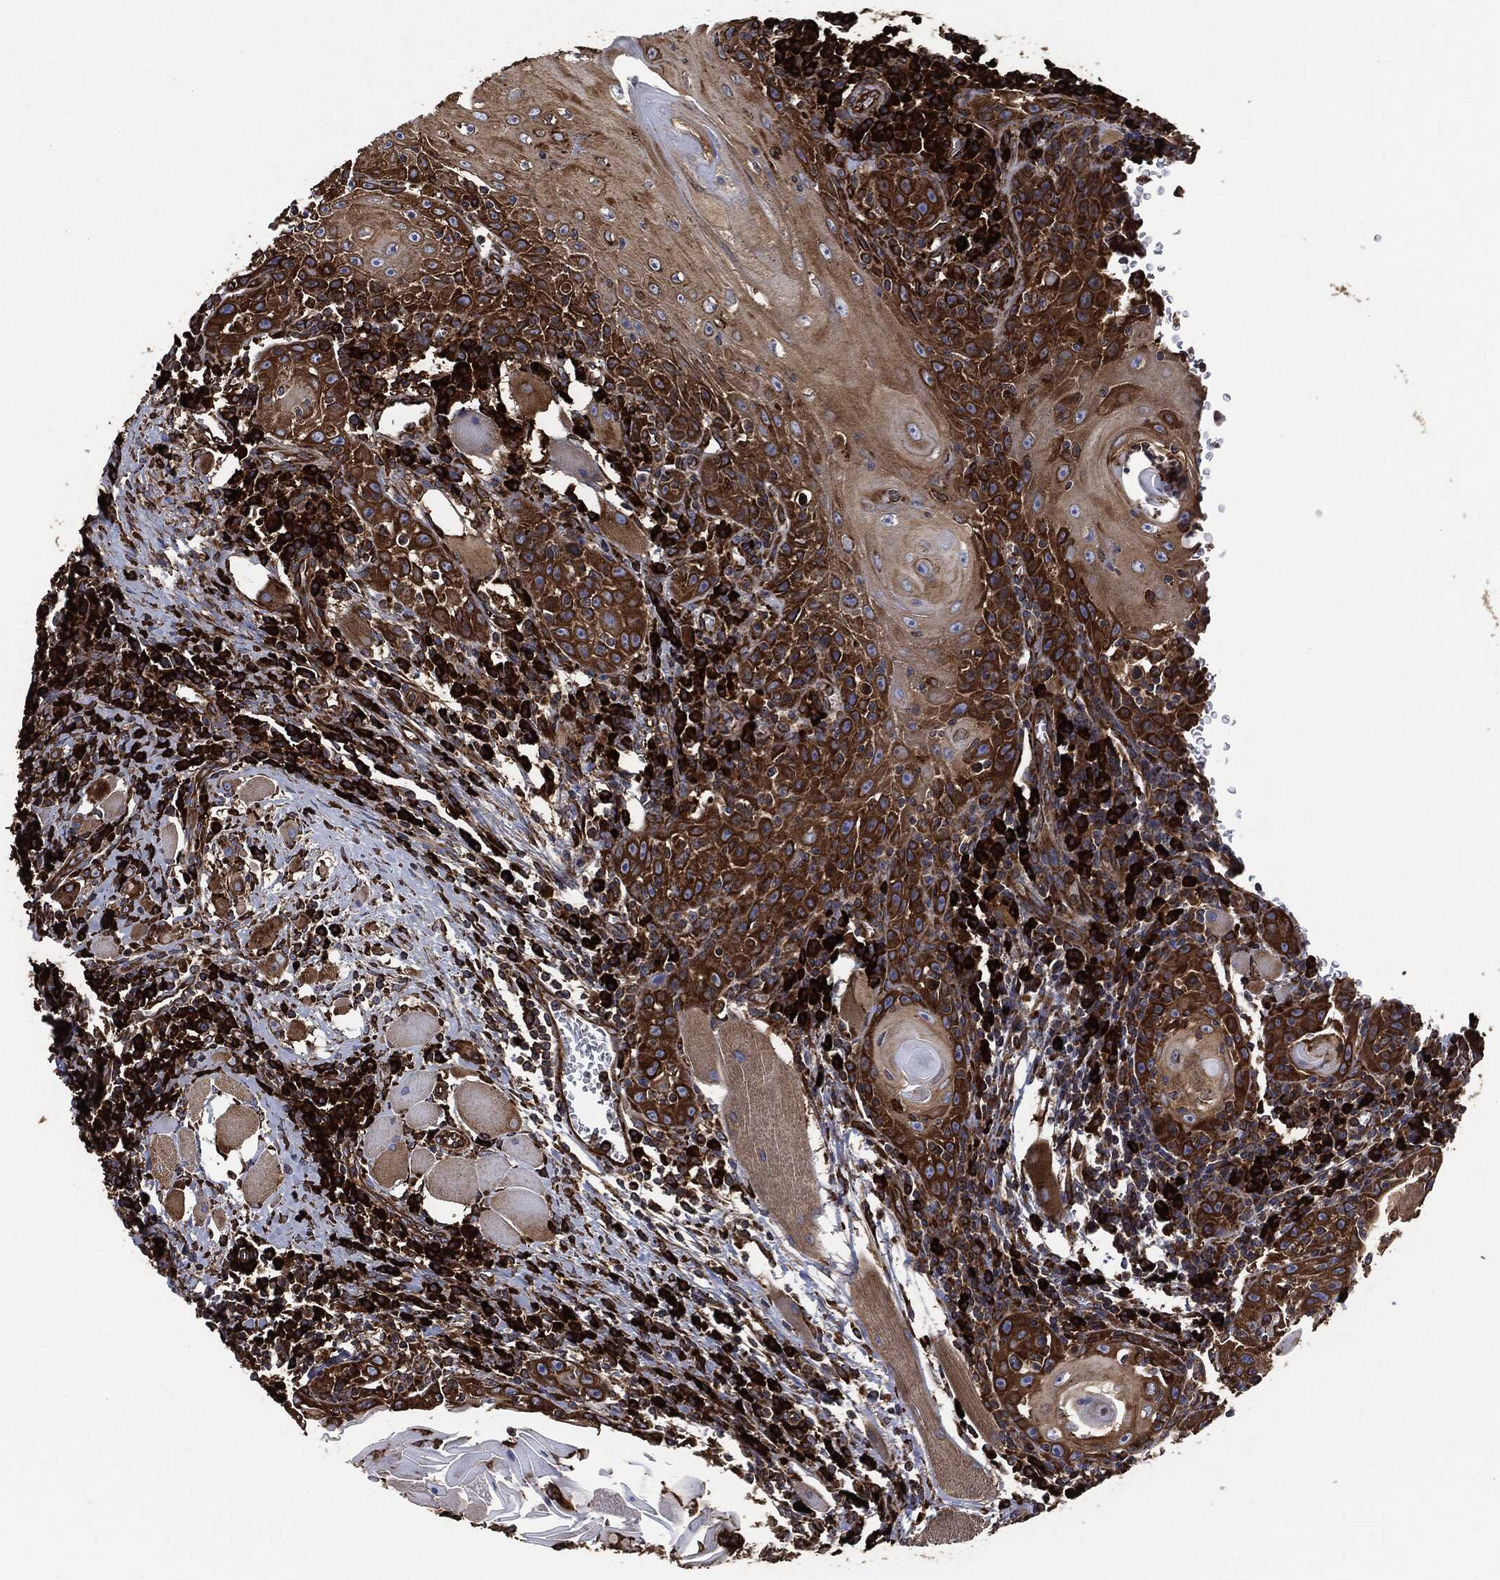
{"staining": {"intensity": "strong", "quantity": ">75%", "location": "cytoplasmic/membranous"}, "tissue": "head and neck cancer", "cell_type": "Tumor cells", "image_type": "cancer", "snomed": [{"axis": "morphology", "description": "Normal tissue, NOS"}, {"axis": "morphology", "description": "Squamous cell carcinoma, NOS"}, {"axis": "topography", "description": "Oral tissue"}, {"axis": "topography", "description": "Head-Neck"}], "caption": "Tumor cells show strong cytoplasmic/membranous expression in about >75% of cells in head and neck cancer.", "gene": "AMFR", "patient": {"sex": "male", "age": 52}}